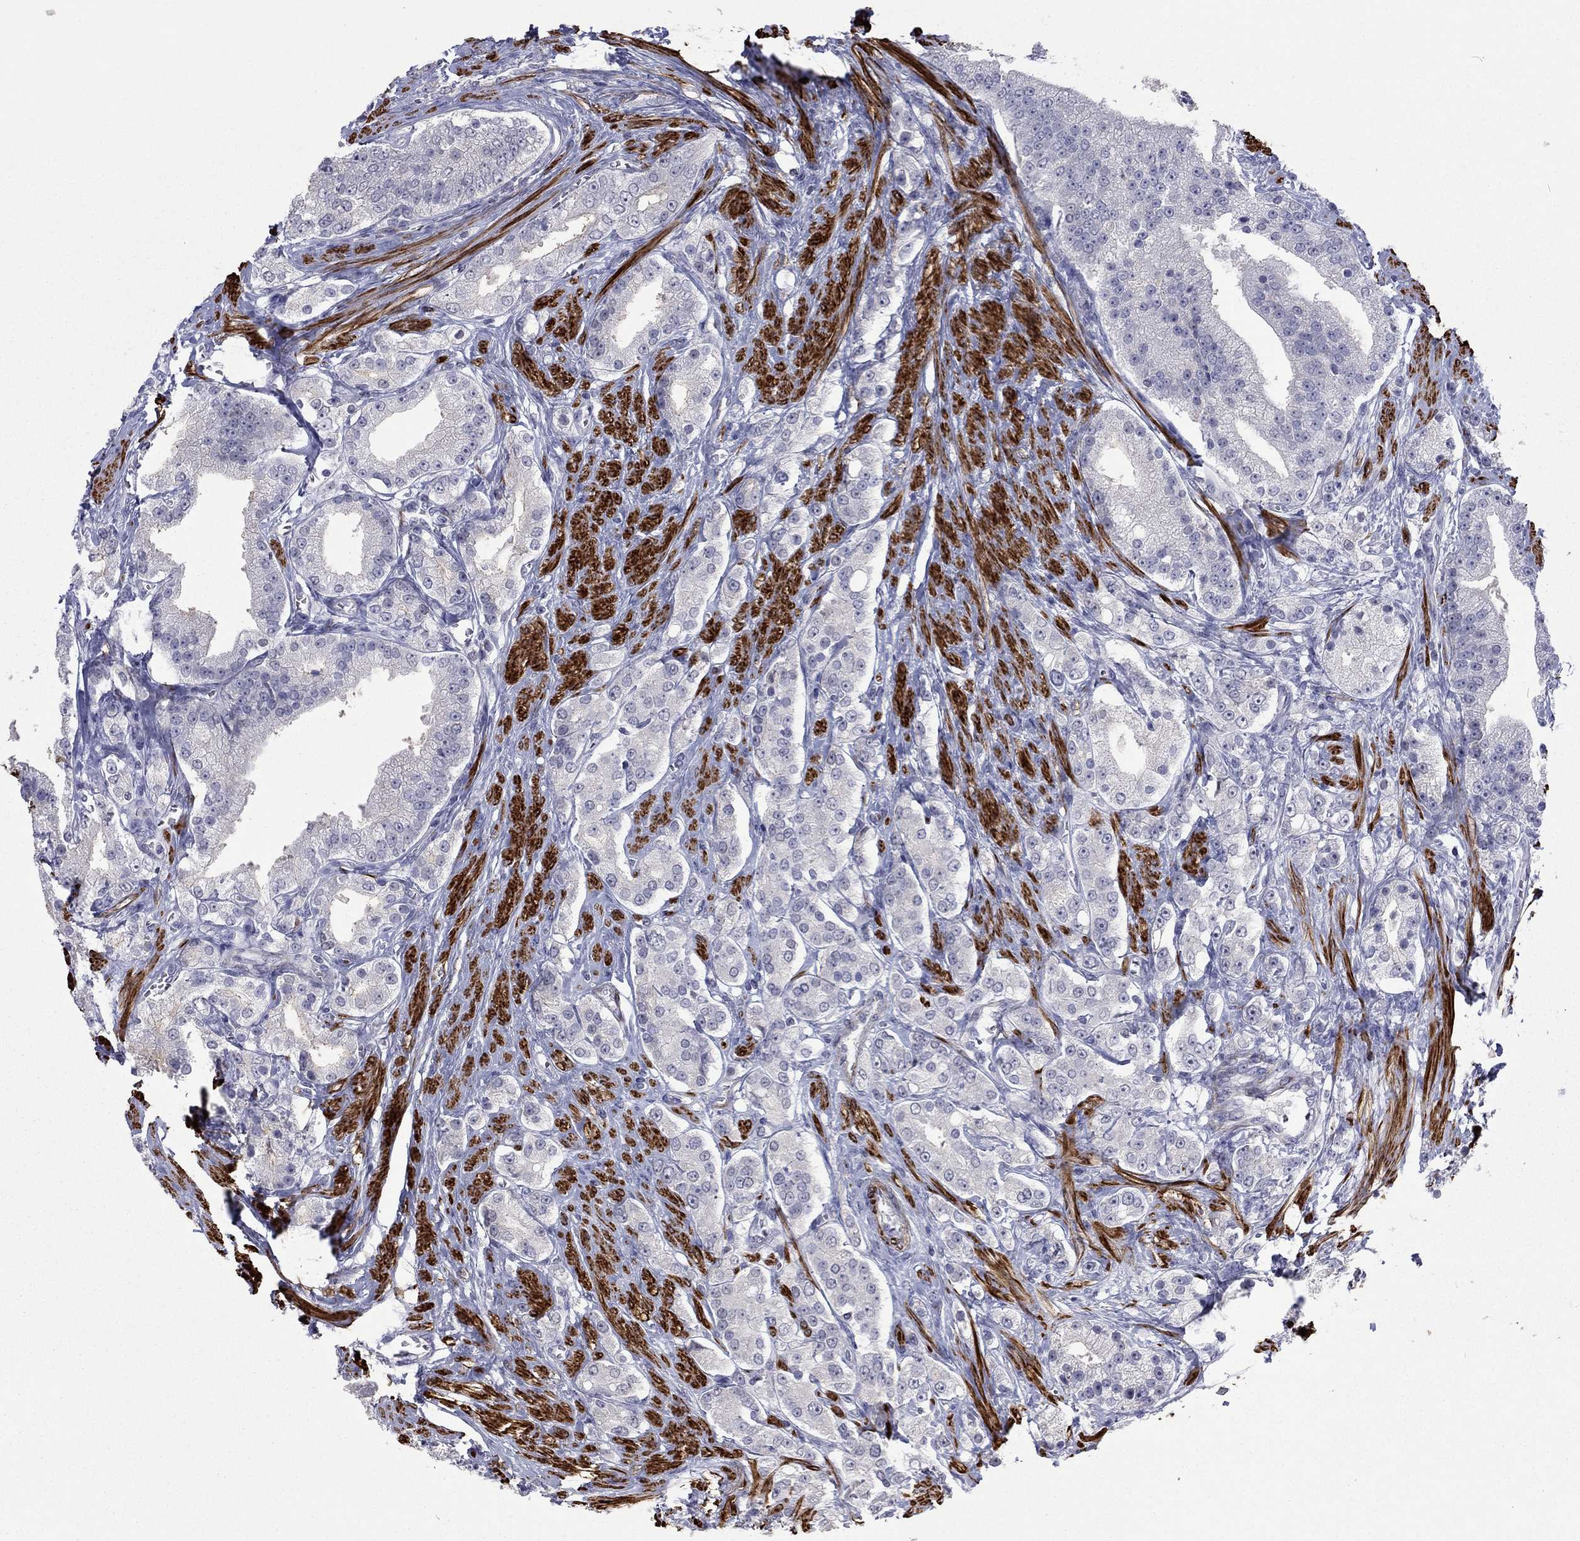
{"staining": {"intensity": "negative", "quantity": "none", "location": "none"}, "tissue": "prostate cancer", "cell_type": "Tumor cells", "image_type": "cancer", "snomed": [{"axis": "morphology", "description": "Adenocarcinoma, NOS"}, {"axis": "topography", "description": "Prostate and seminal vesicle, NOS"}, {"axis": "topography", "description": "Prostate"}], "caption": "Prostate cancer (adenocarcinoma) stained for a protein using immunohistochemistry exhibits no positivity tumor cells.", "gene": "IP6K3", "patient": {"sex": "male", "age": 67}}